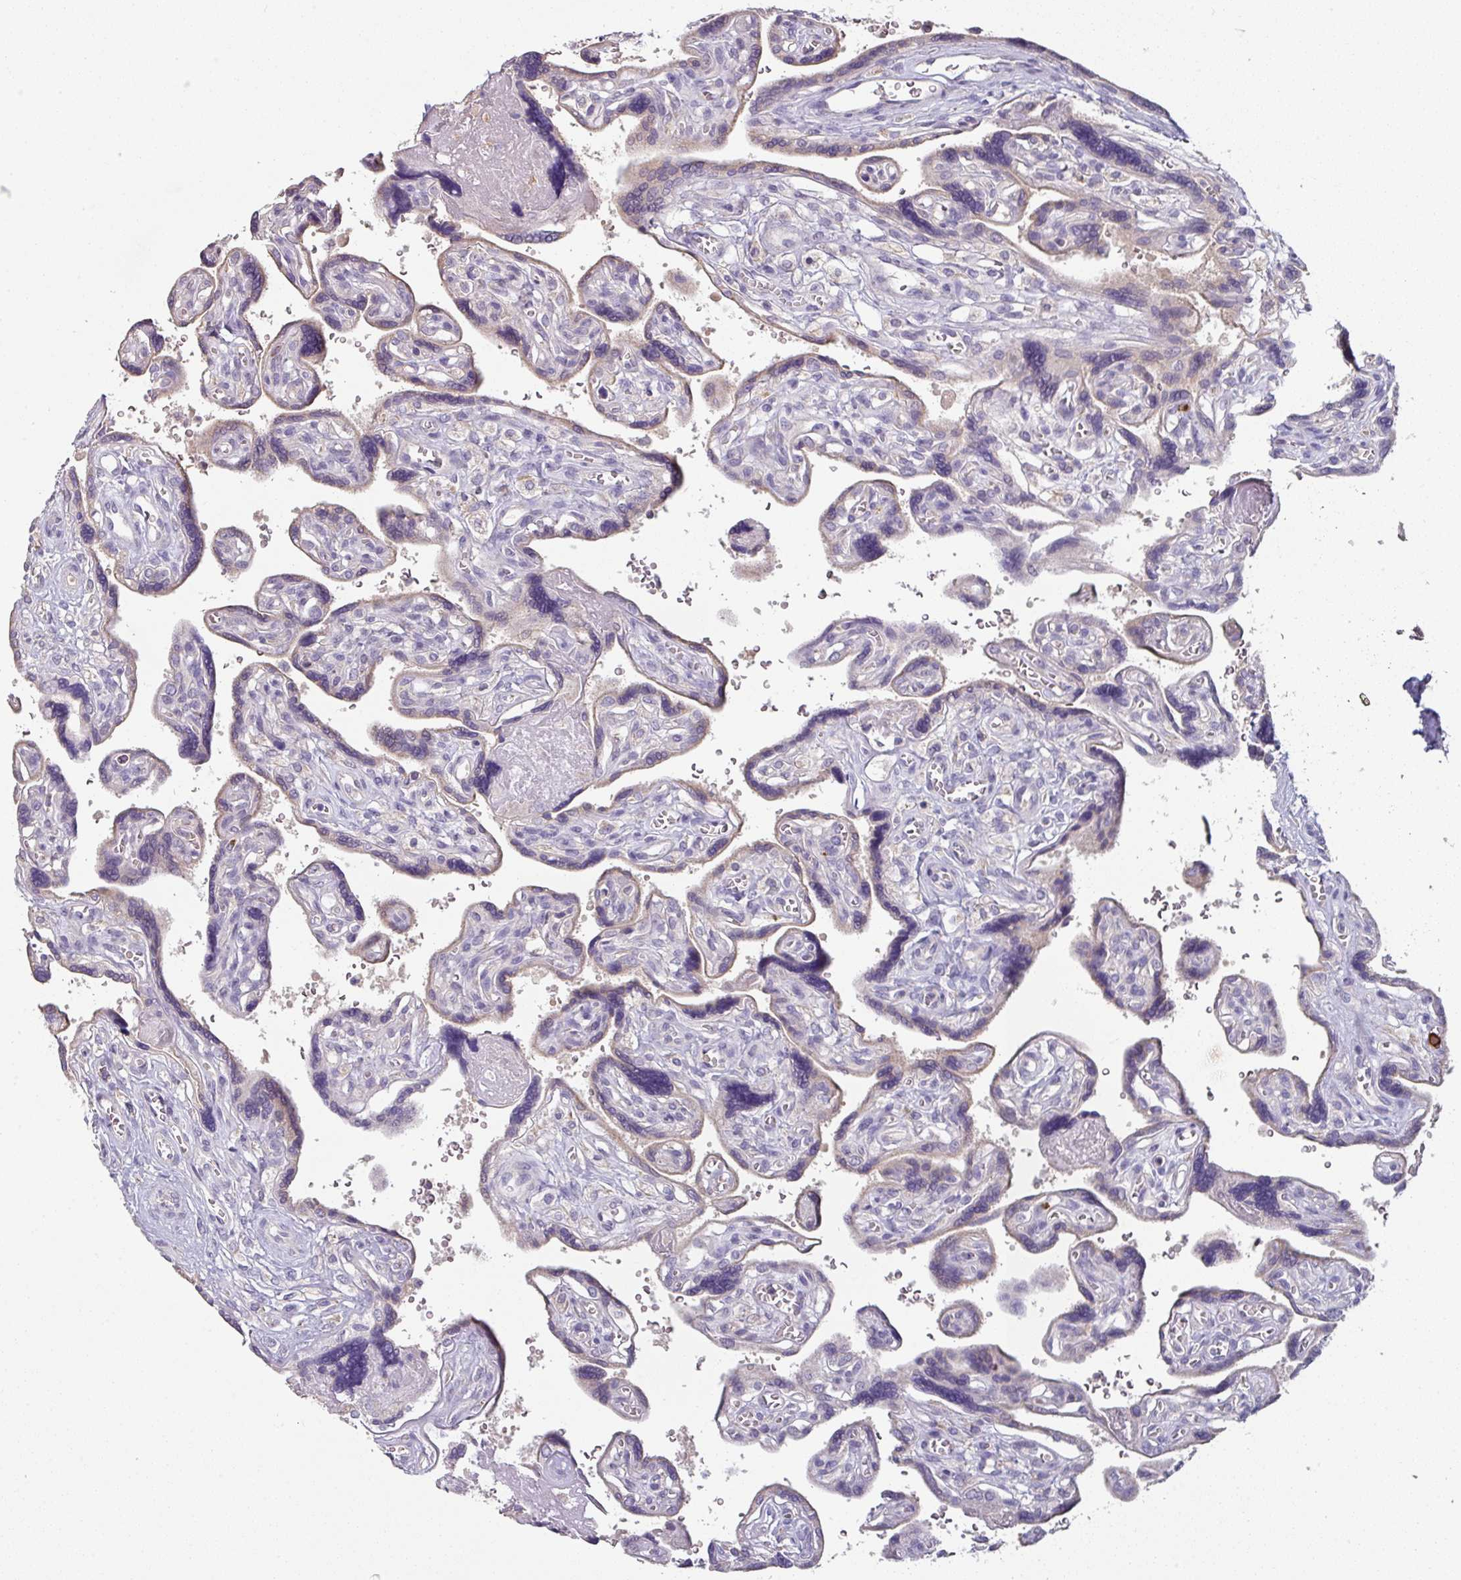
{"staining": {"intensity": "weak", "quantity": ">75%", "location": "cytoplasmic/membranous"}, "tissue": "placenta", "cell_type": "Decidual cells", "image_type": "normal", "snomed": [{"axis": "morphology", "description": "Normal tissue, NOS"}, {"axis": "topography", "description": "Placenta"}], "caption": "A high-resolution photomicrograph shows immunohistochemistry staining of normal placenta, which displays weak cytoplasmic/membranous positivity in approximately >75% of decidual cells. Immunohistochemistry (ihc) stains the protein in brown and the nuclei are stained blue.", "gene": "CD3G", "patient": {"sex": "female", "age": 39}}